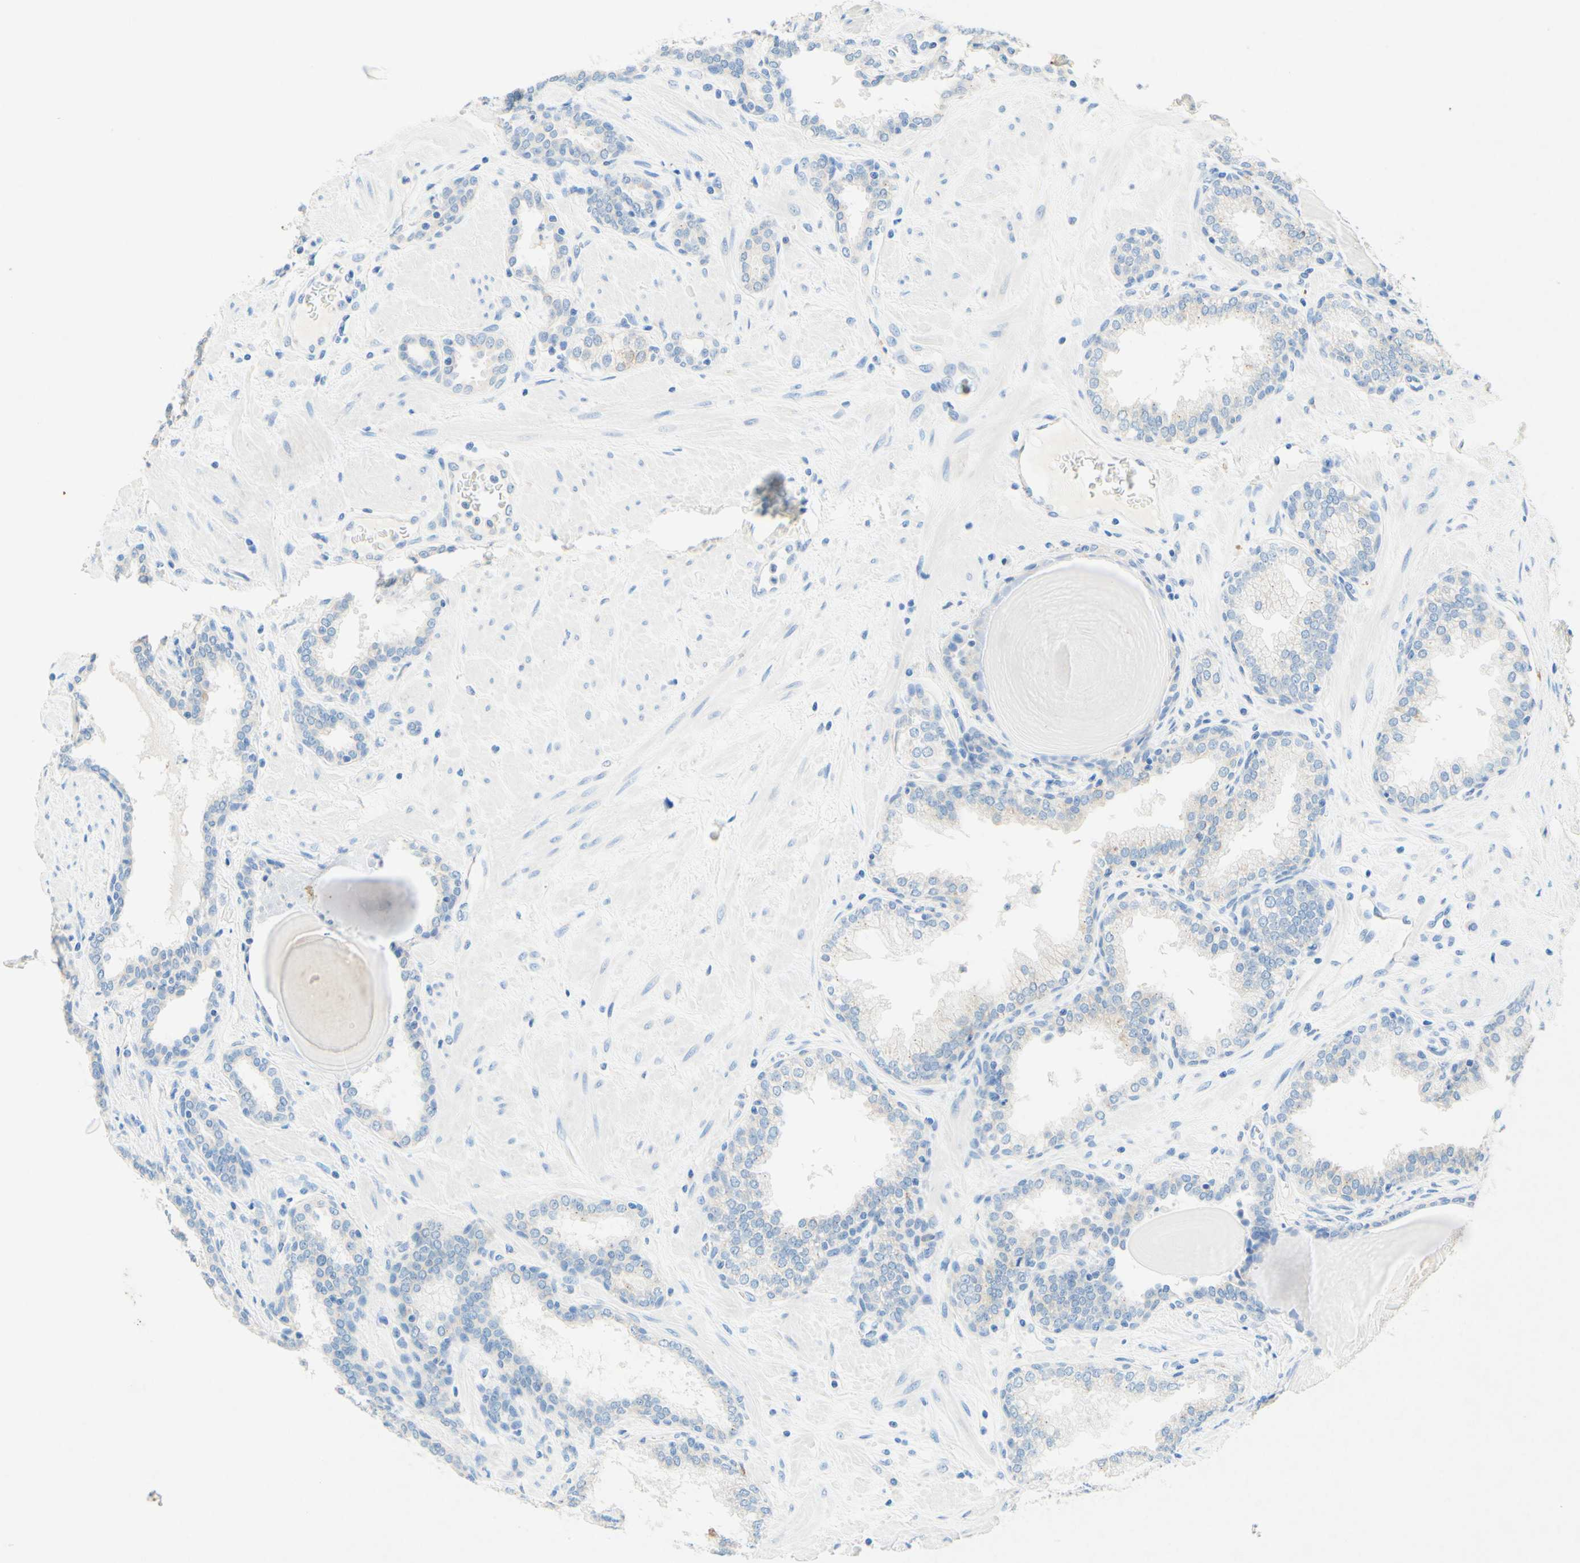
{"staining": {"intensity": "negative", "quantity": "none", "location": "none"}, "tissue": "prostate", "cell_type": "Glandular cells", "image_type": "normal", "snomed": [{"axis": "morphology", "description": "Normal tissue, NOS"}, {"axis": "topography", "description": "Prostate"}], "caption": "The IHC image has no significant positivity in glandular cells of prostate.", "gene": "SLC46A1", "patient": {"sex": "male", "age": 64}}